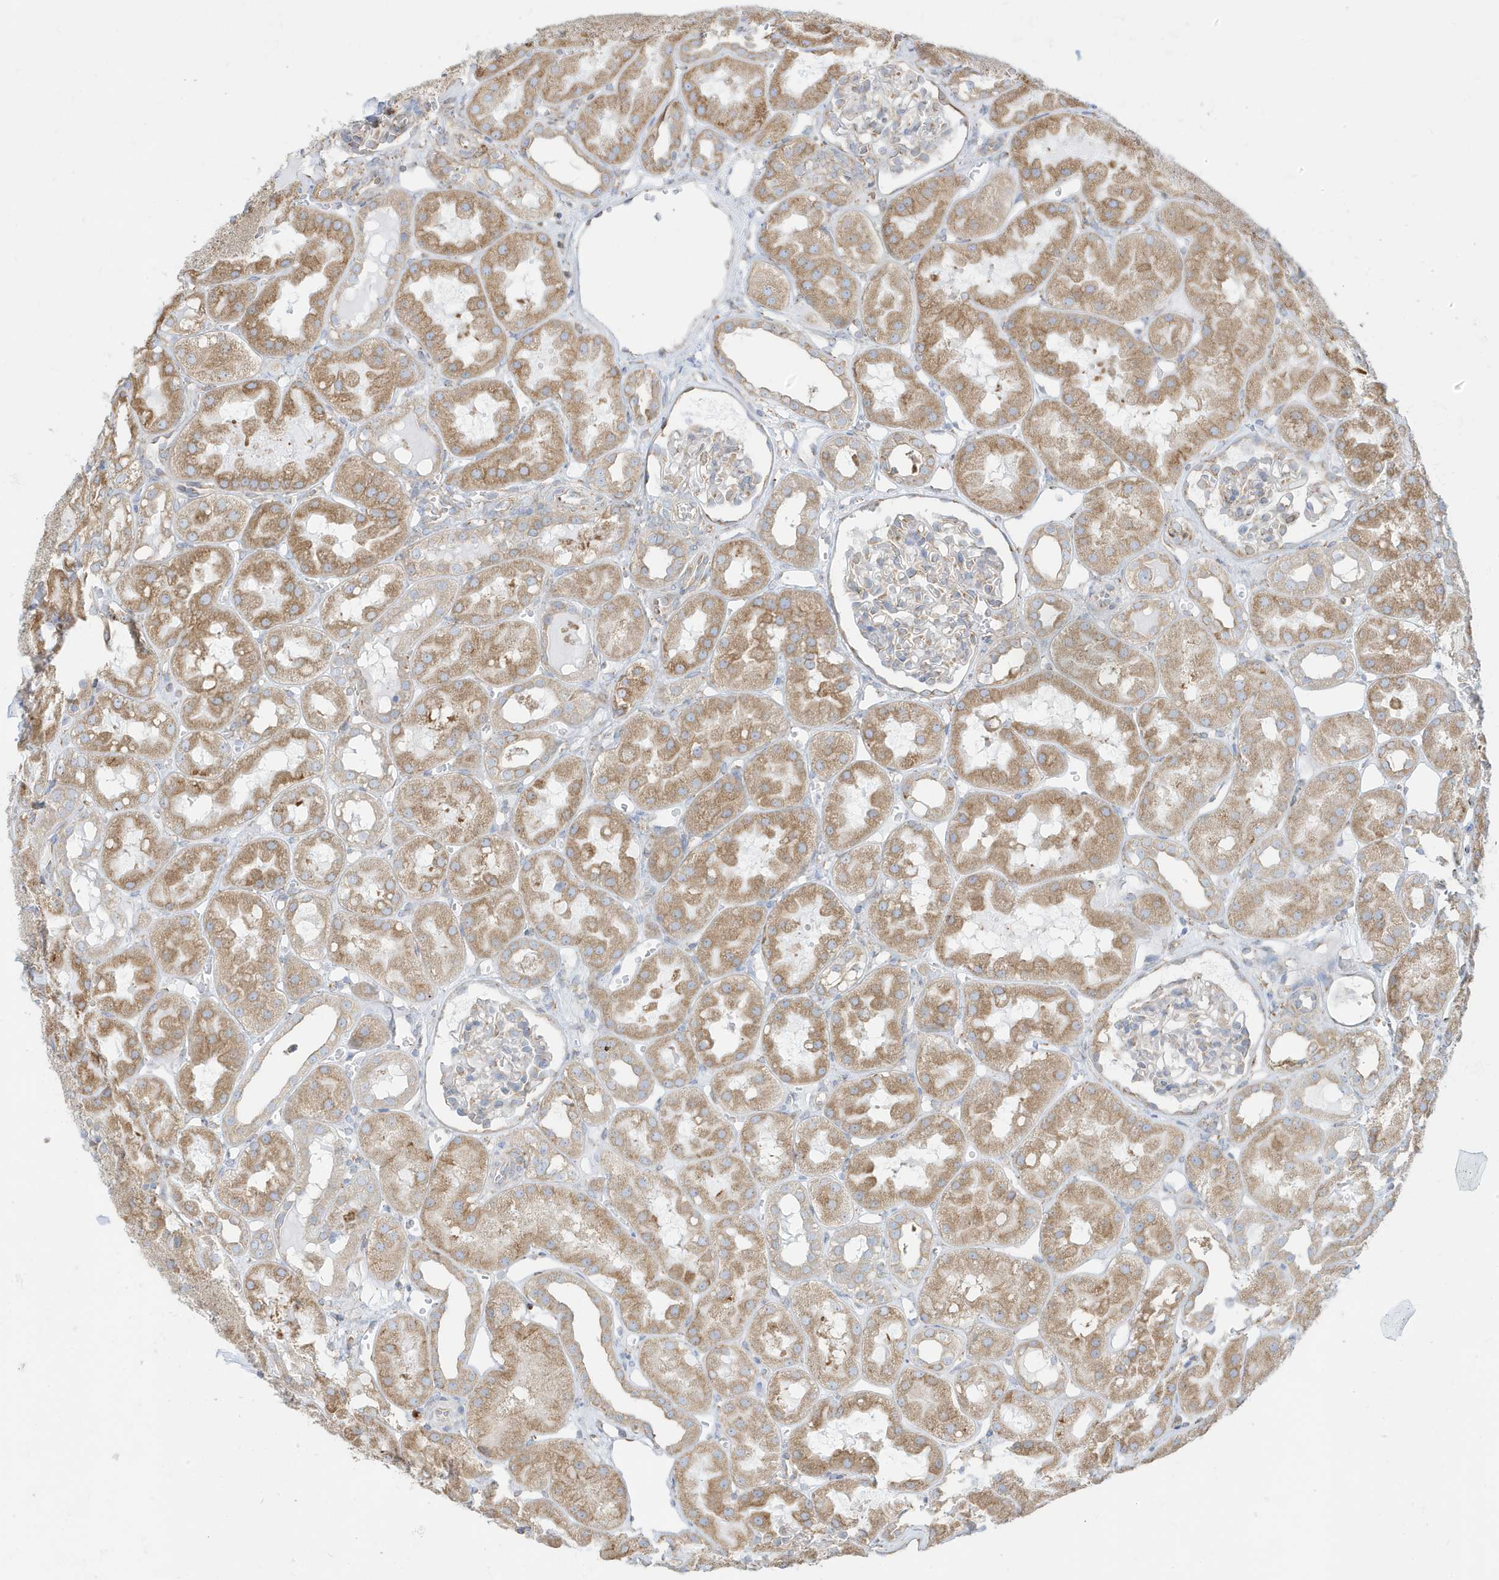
{"staining": {"intensity": "moderate", "quantity": "<25%", "location": "cytoplasmic/membranous"}, "tissue": "kidney", "cell_type": "Cells in glomeruli", "image_type": "normal", "snomed": [{"axis": "morphology", "description": "Normal tissue, NOS"}, {"axis": "topography", "description": "Kidney"}], "caption": "Immunohistochemistry (IHC) of unremarkable kidney displays low levels of moderate cytoplasmic/membranous expression in approximately <25% of cells in glomeruli. (brown staining indicates protein expression, while blue staining denotes nuclei).", "gene": "PDIA6", "patient": {"sex": "male", "age": 16}}